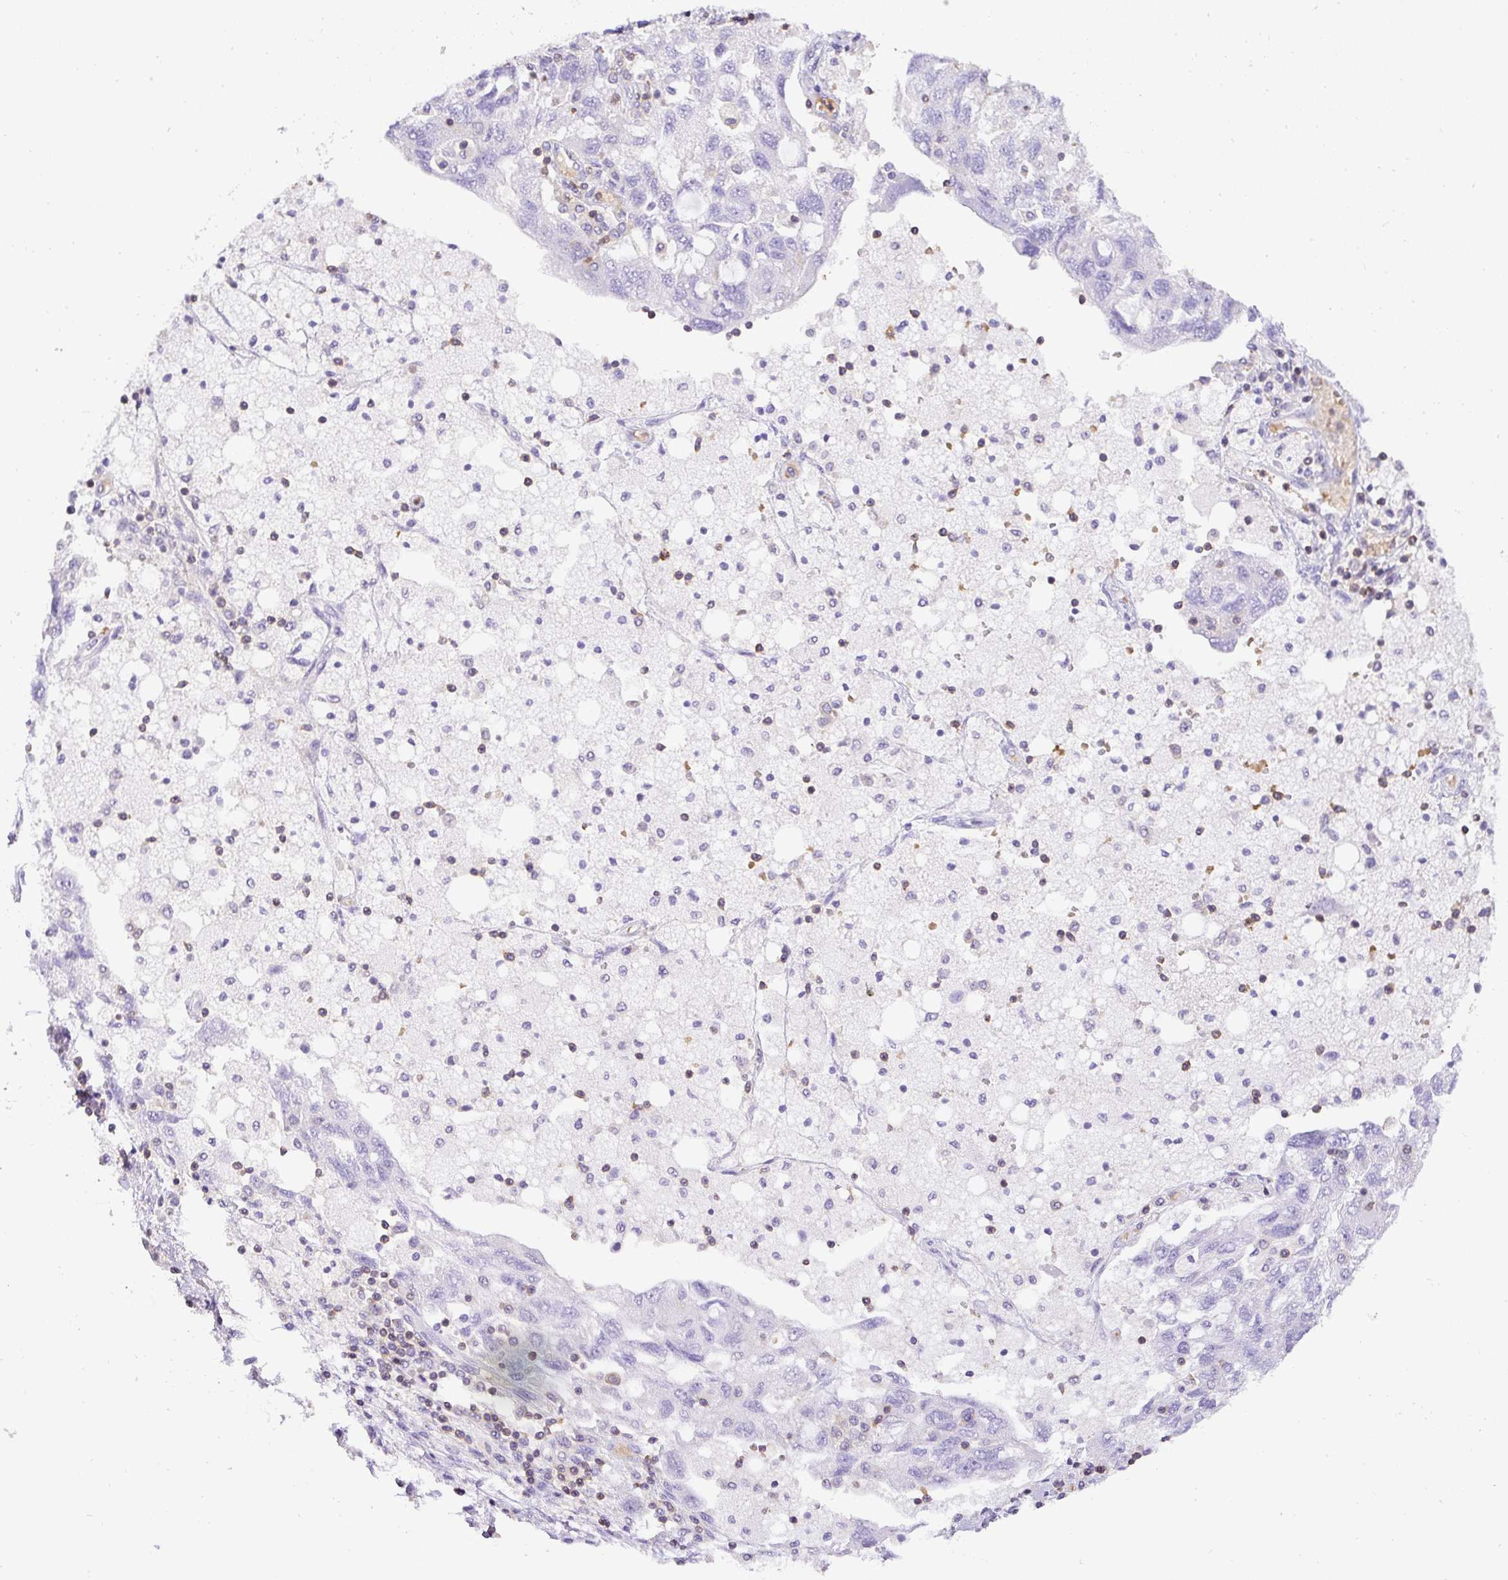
{"staining": {"intensity": "negative", "quantity": "none", "location": "none"}, "tissue": "ovarian cancer", "cell_type": "Tumor cells", "image_type": "cancer", "snomed": [{"axis": "morphology", "description": "Carcinoma, NOS"}, {"axis": "morphology", "description": "Cystadenocarcinoma, serous, NOS"}, {"axis": "topography", "description": "Ovary"}], "caption": "Immunohistochemical staining of ovarian cancer shows no significant expression in tumor cells.", "gene": "FAM228B", "patient": {"sex": "female", "age": 69}}